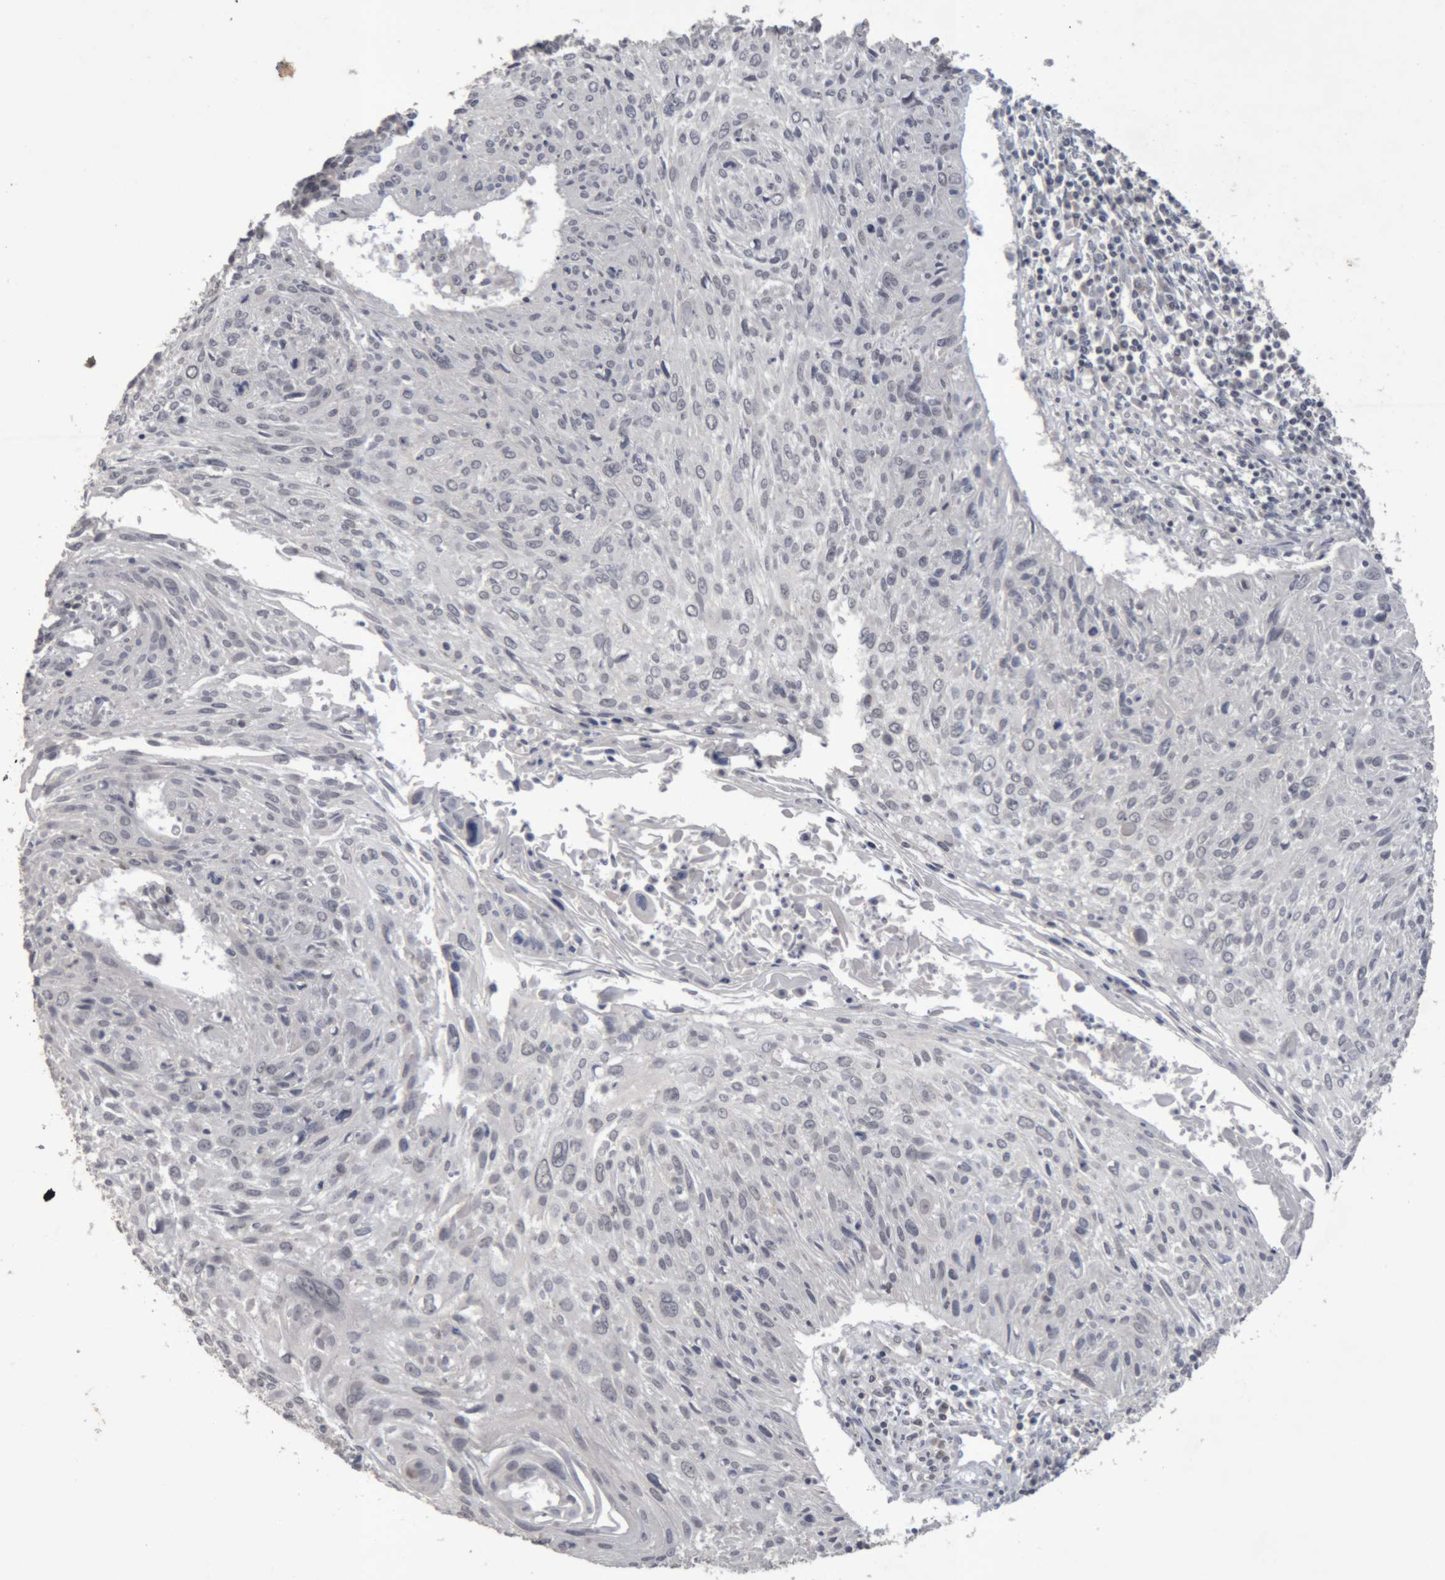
{"staining": {"intensity": "negative", "quantity": "none", "location": "none"}, "tissue": "cervical cancer", "cell_type": "Tumor cells", "image_type": "cancer", "snomed": [{"axis": "morphology", "description": "Squamous cell carcinoma, NOS"}, {"axis": "topography", "description": "Cervix"}], "caption": "An IHC histopathology image of cervical squamous cell carcinoma is shown. There is no staining in tumor cells of cervical squamous cell carcinoma.", "gene": "NFATC2", "patient": {"sex": "female", "age": 51}}